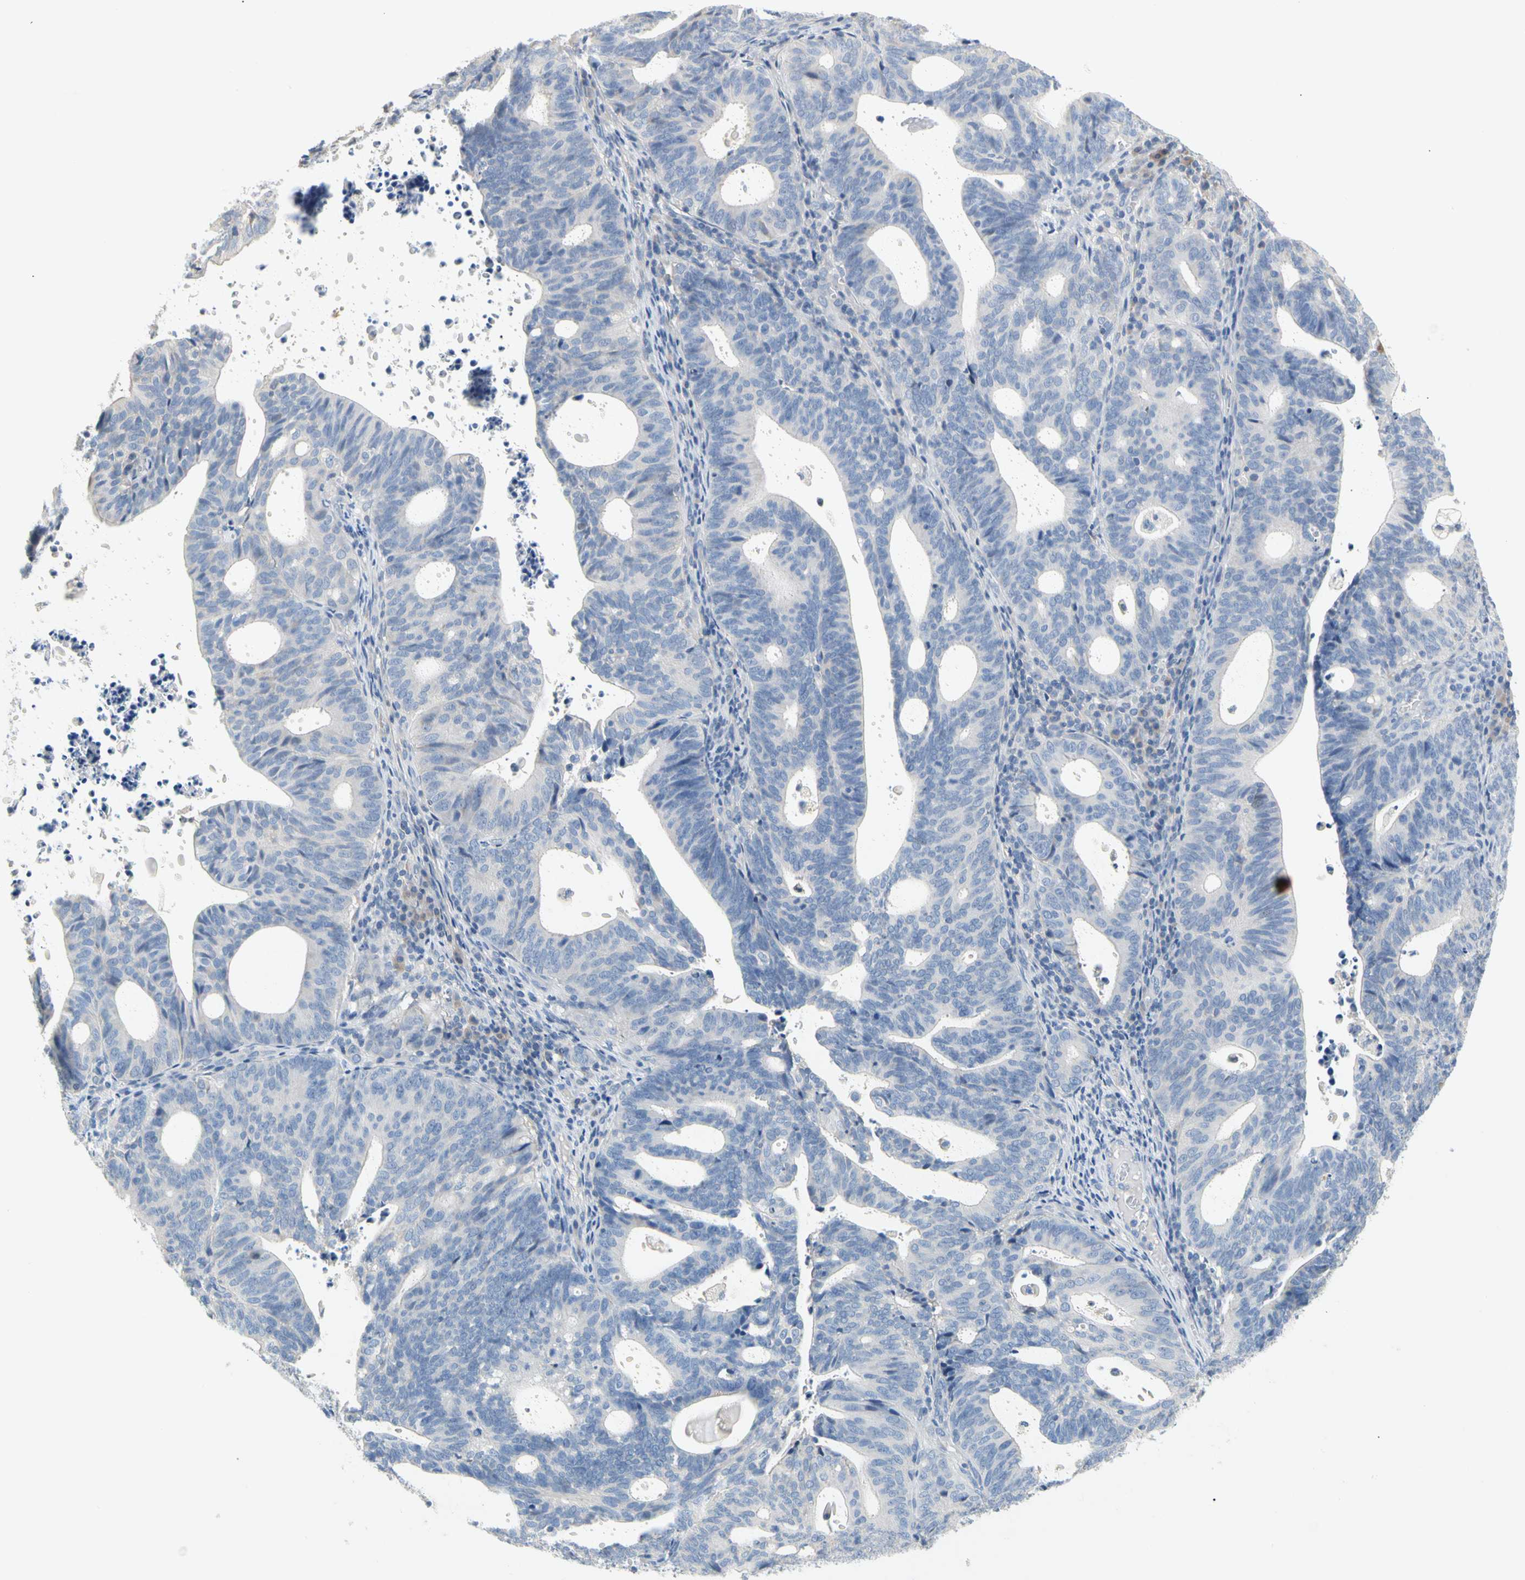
{"staining": {"intensity": "negative", "quantity": "none", "location": "none"}, "tissue": "endometrial cancer", "cell_type": "Tumor cells", "image_type": "cancer", "snomed": [{"axis": "morphology", "description": "Adenocarcinoma, NOS"}, {"axis": "topography", "description": "Uterus"}], "caption": "Immunohistochemistry (IHC) micrograph of neoplastic tissue: human endometrial cancer stained with DAB displays no significant protein expression in tumor cells.", "gene": "CCM2L", "patient": {"sex": "female", "age": 83}}